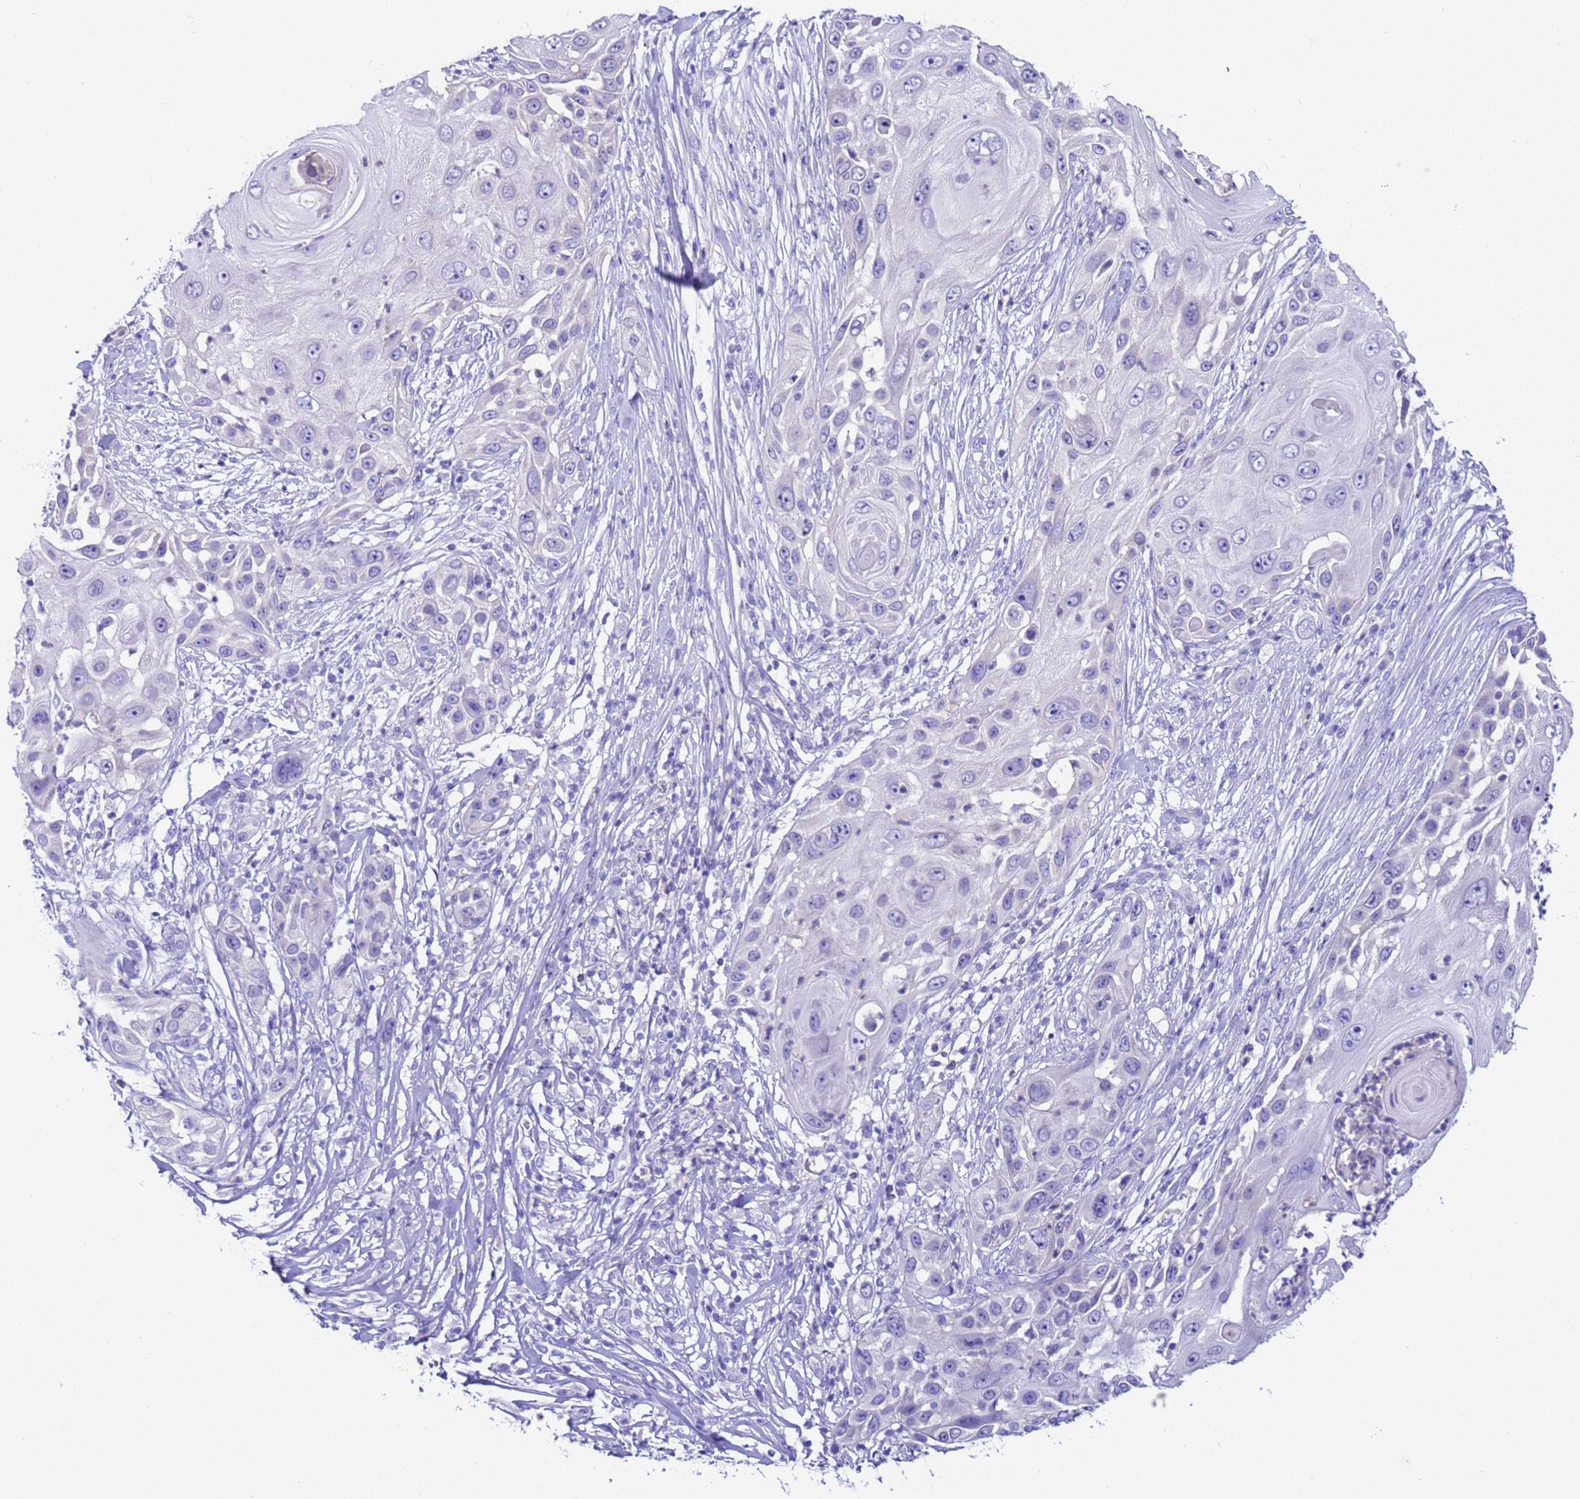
{"staining": {"intensity": "negative", "quantity": "none", "location": "none"}, "tissue": "skin cancer", "cell_type": "Tumor cells", "image_type": "cancer", "snomed": [{"axis": "morphology", "description": "Squamous cell carcinoma, NOS"}, {"axis": "topography", "description": "Skin"}], "caption": "A high-resolution photomicrograph shows immunohistochemistry (IHC) staining of skin cancer, which displays no significant positivity in tumor cells.", "gene": "USP38", "patient": {"sex": "female", "age": 44}}